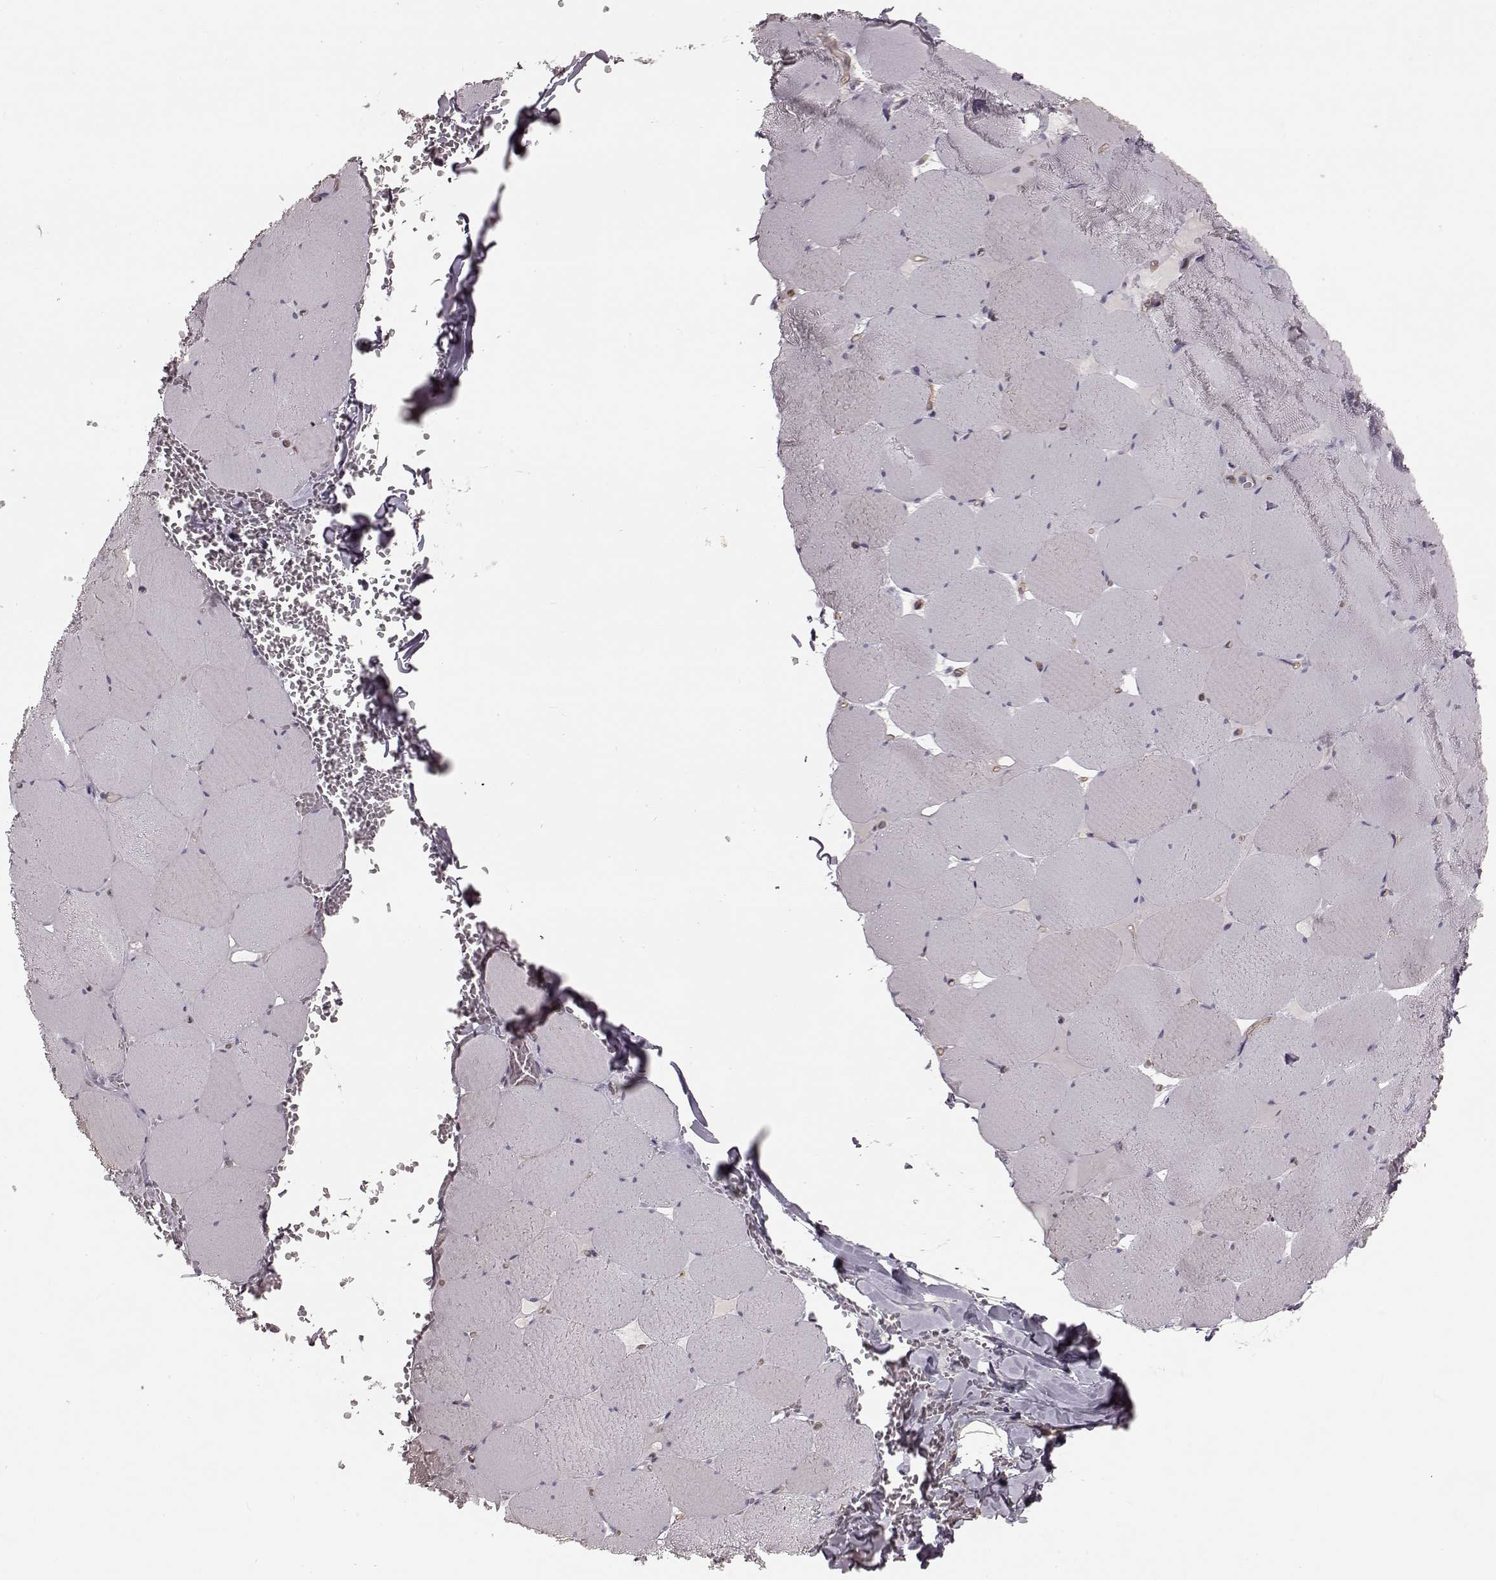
{"staining": {"intensity": "negative", "quantity": "none", "location": "none"}, "tissue": "skeletal muscle", "cell_type": "Myocytes", "image_type": "normal", "snomed": [{"axis": "morphology", "description": "Normal tissue, NOS"}, {"axis": "morphology", "description": "Malignant melanoma, Metastatic site"}, {"axis": "topography", "description": "Skeletal muscle"}], "caption": "This image is of unremarkable skeletal muscle stained with immunohistochemistry to label a protein in brown with the nuclei are counter-stained blue. There is no expression in myocytes. (Stains: DAB immunohistochemistry with hematoxylin counter stain, Microscopy: brightfield microscopy at high magnification).", "gene": "EIF4E1B", "patient": {"sex": "male", "age": 50}}